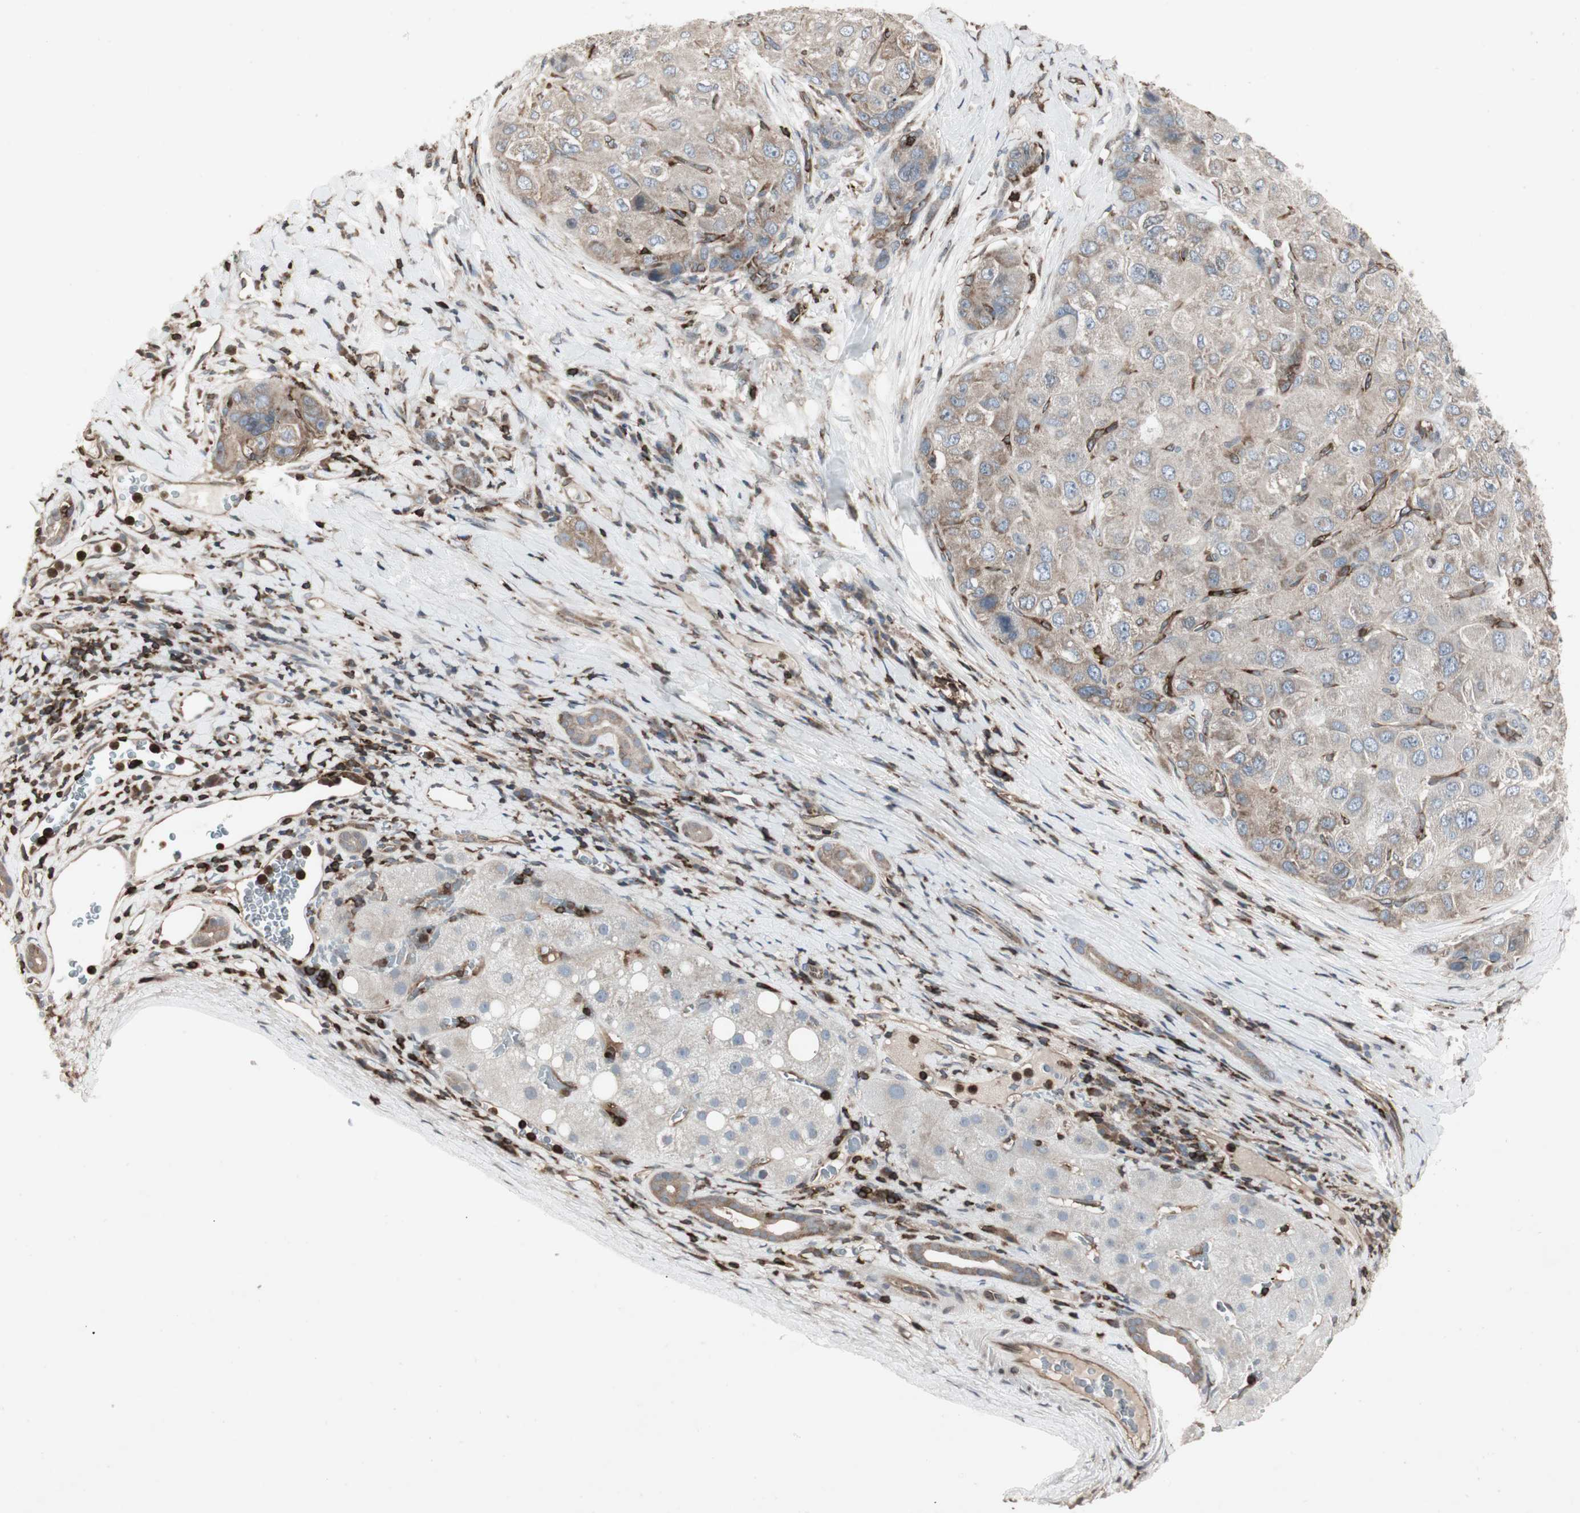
{"staining": {"intensity": "weak", "quantity": "25%-75%", "location": "cytoplasmic/membranous"}, "tissue": "liver cancer", "cell_type": "Tumor cells", "image_type": "cancer", "snomed": [{"axis": "morphology", "description": "Carcinoma, Hepatocellular, NOS"}, {"axis": "topography", "description": "Liver"}], "caption": "Protein staining shows weak cytoplasmic/membranous expression in approximately 25%-75% of tumor cells in liver cancer (hepatocellular carcinoma). Using DAB (3,3'-diaminobenzidine) (brown) and hematoxylin (blue) stains, captured at high magnification using brightfield microscopy.", "gene": "ARHGEF1", "patient": {"sex": "male", "age": 80}}